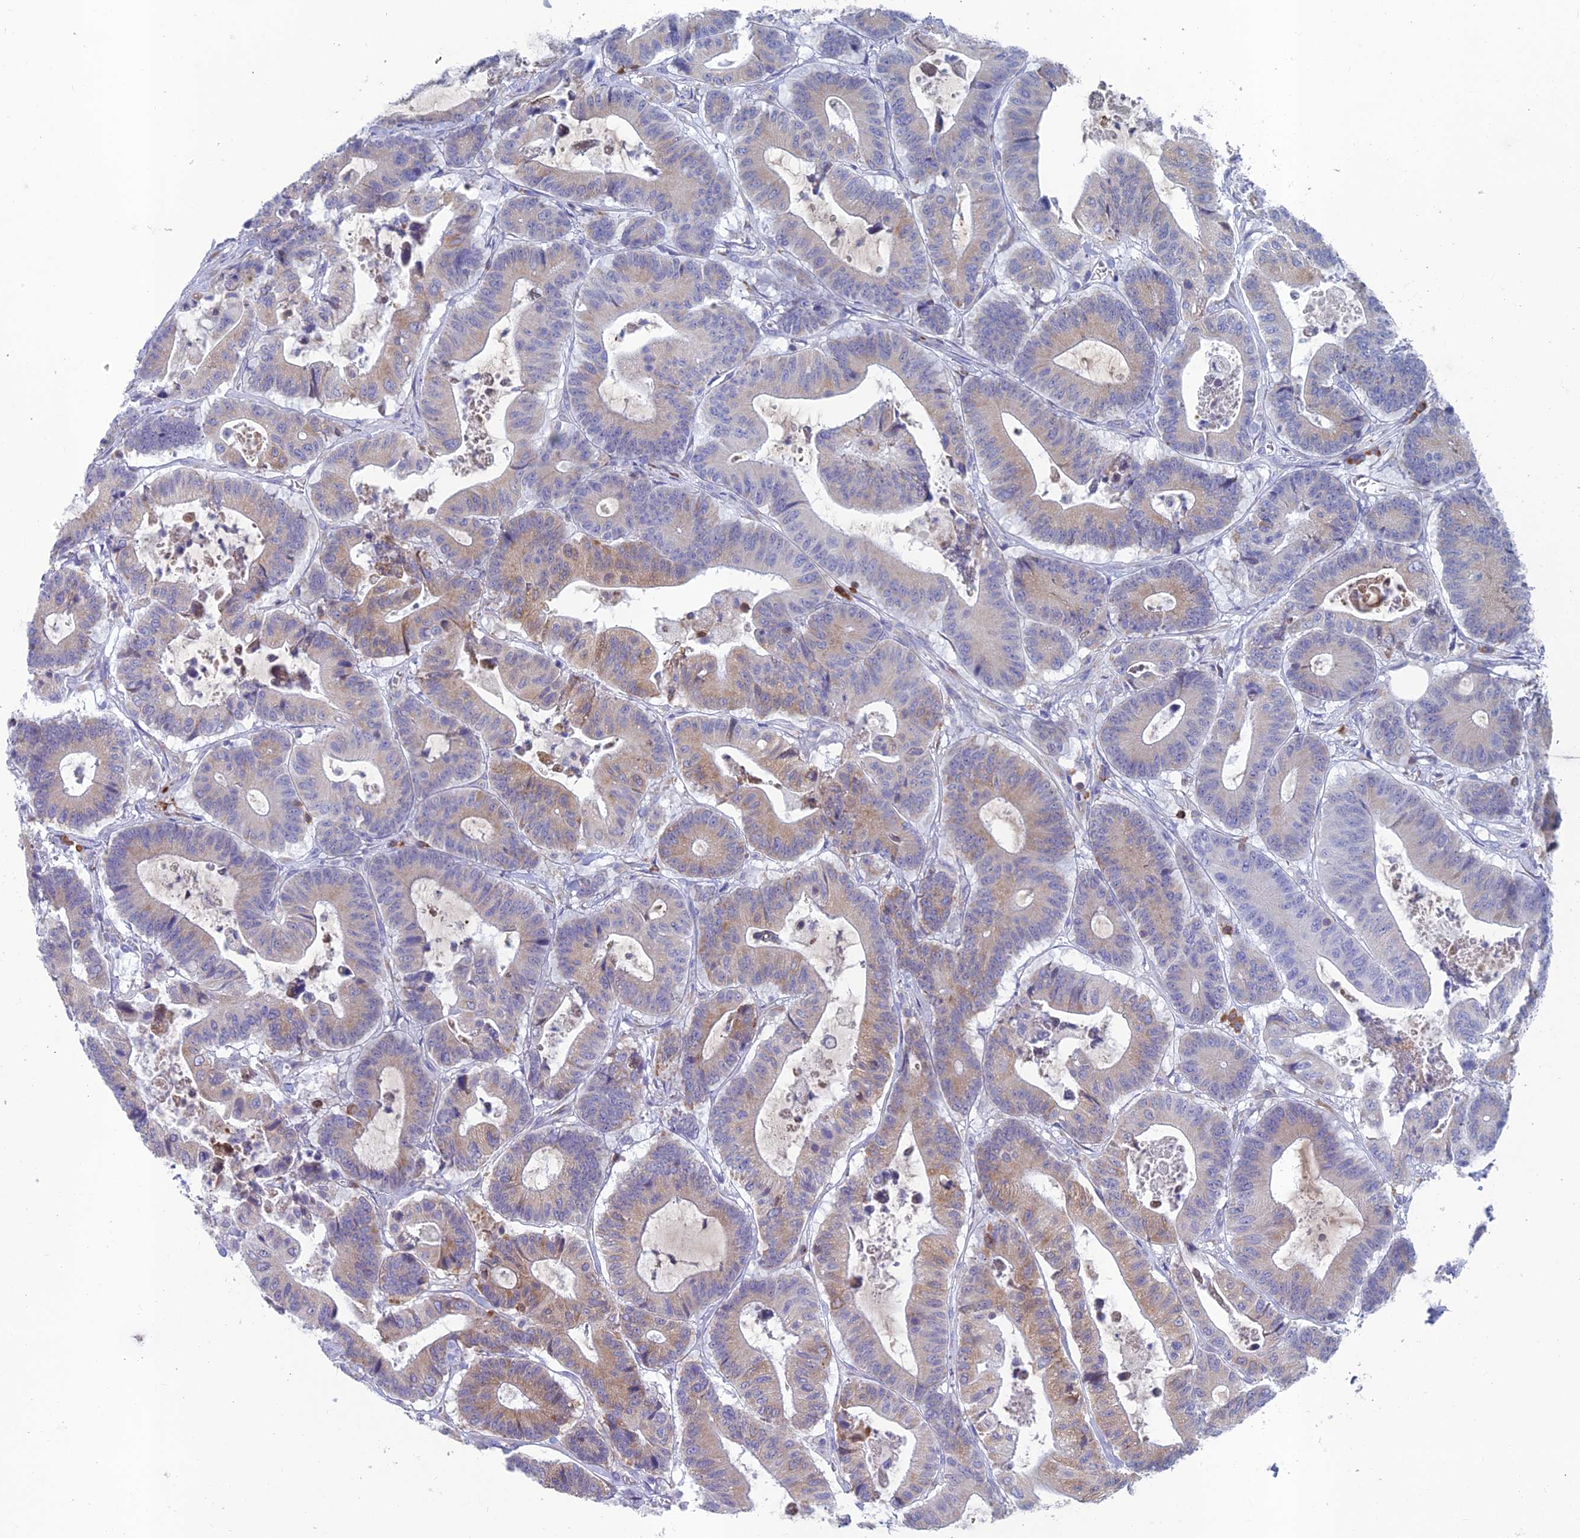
{"staining": {"intensity": "weak", "quantity": "25%-75%", "location": "cytoplasmic/membranous"}, "tissue": "colorectal cancer", "cell_type": "Tumor cells", "image_type": "cancer", "snomed": [{"axis": "morphology", "description": "Adenocarcinoma, NOS"}, {"axis": "topography", "description": "Colon"}], "caption": "Immunohistochemistry (IHC) micrograph of neoplastic tissue: colorectal cancer (adenocarcinoma) stained using IHC displays low levels of weak protein expression localized specifically in the cytoplasmic/membranous of tumor cells, appearing as a cytoplasmic/membranous brown color.", "gene": "ABI3BP", "patient": {"sex": "female", "age": 84}}